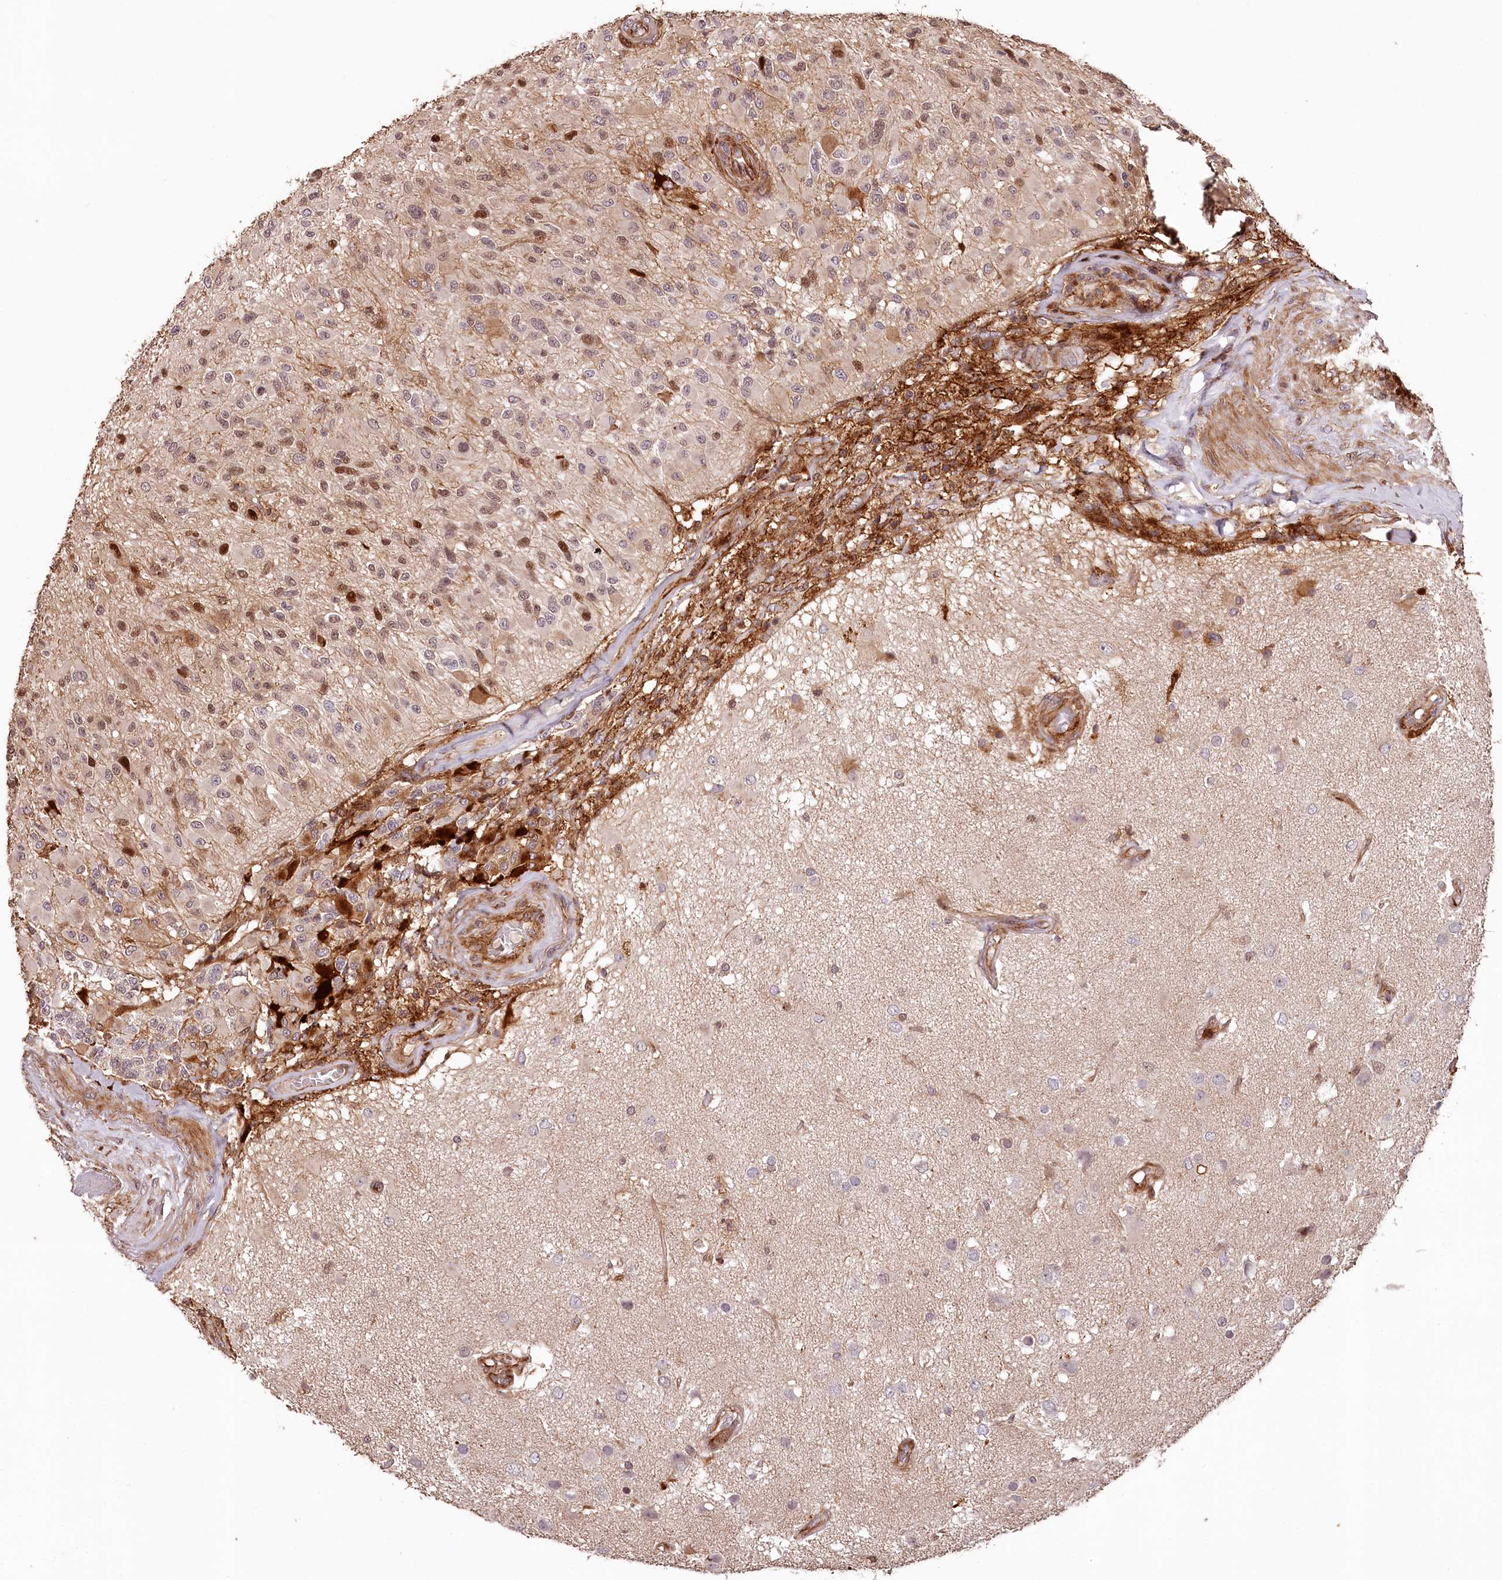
{"staining": {"intensity": "strong", "quantity": "<25%", "location": "nuclear"}, "tissue": "glioma", "cell_type": "Tumor cells", "image_type": "cancer", "snomed": [{"axis": "morphology", "description": "Glioma, malignant, High grade"}, {"axis": "morphology", "description": "Glioblastoma, NOS"}, {"axis": "topography", "description": "Brain"}], "caption": "Human glioblastoma stained with a brown dye displays strong nuclear positive staining in approximately <25% of tumor cells.", "gene": "KIF14", "patient": {"sex": "male", "age": 60}}